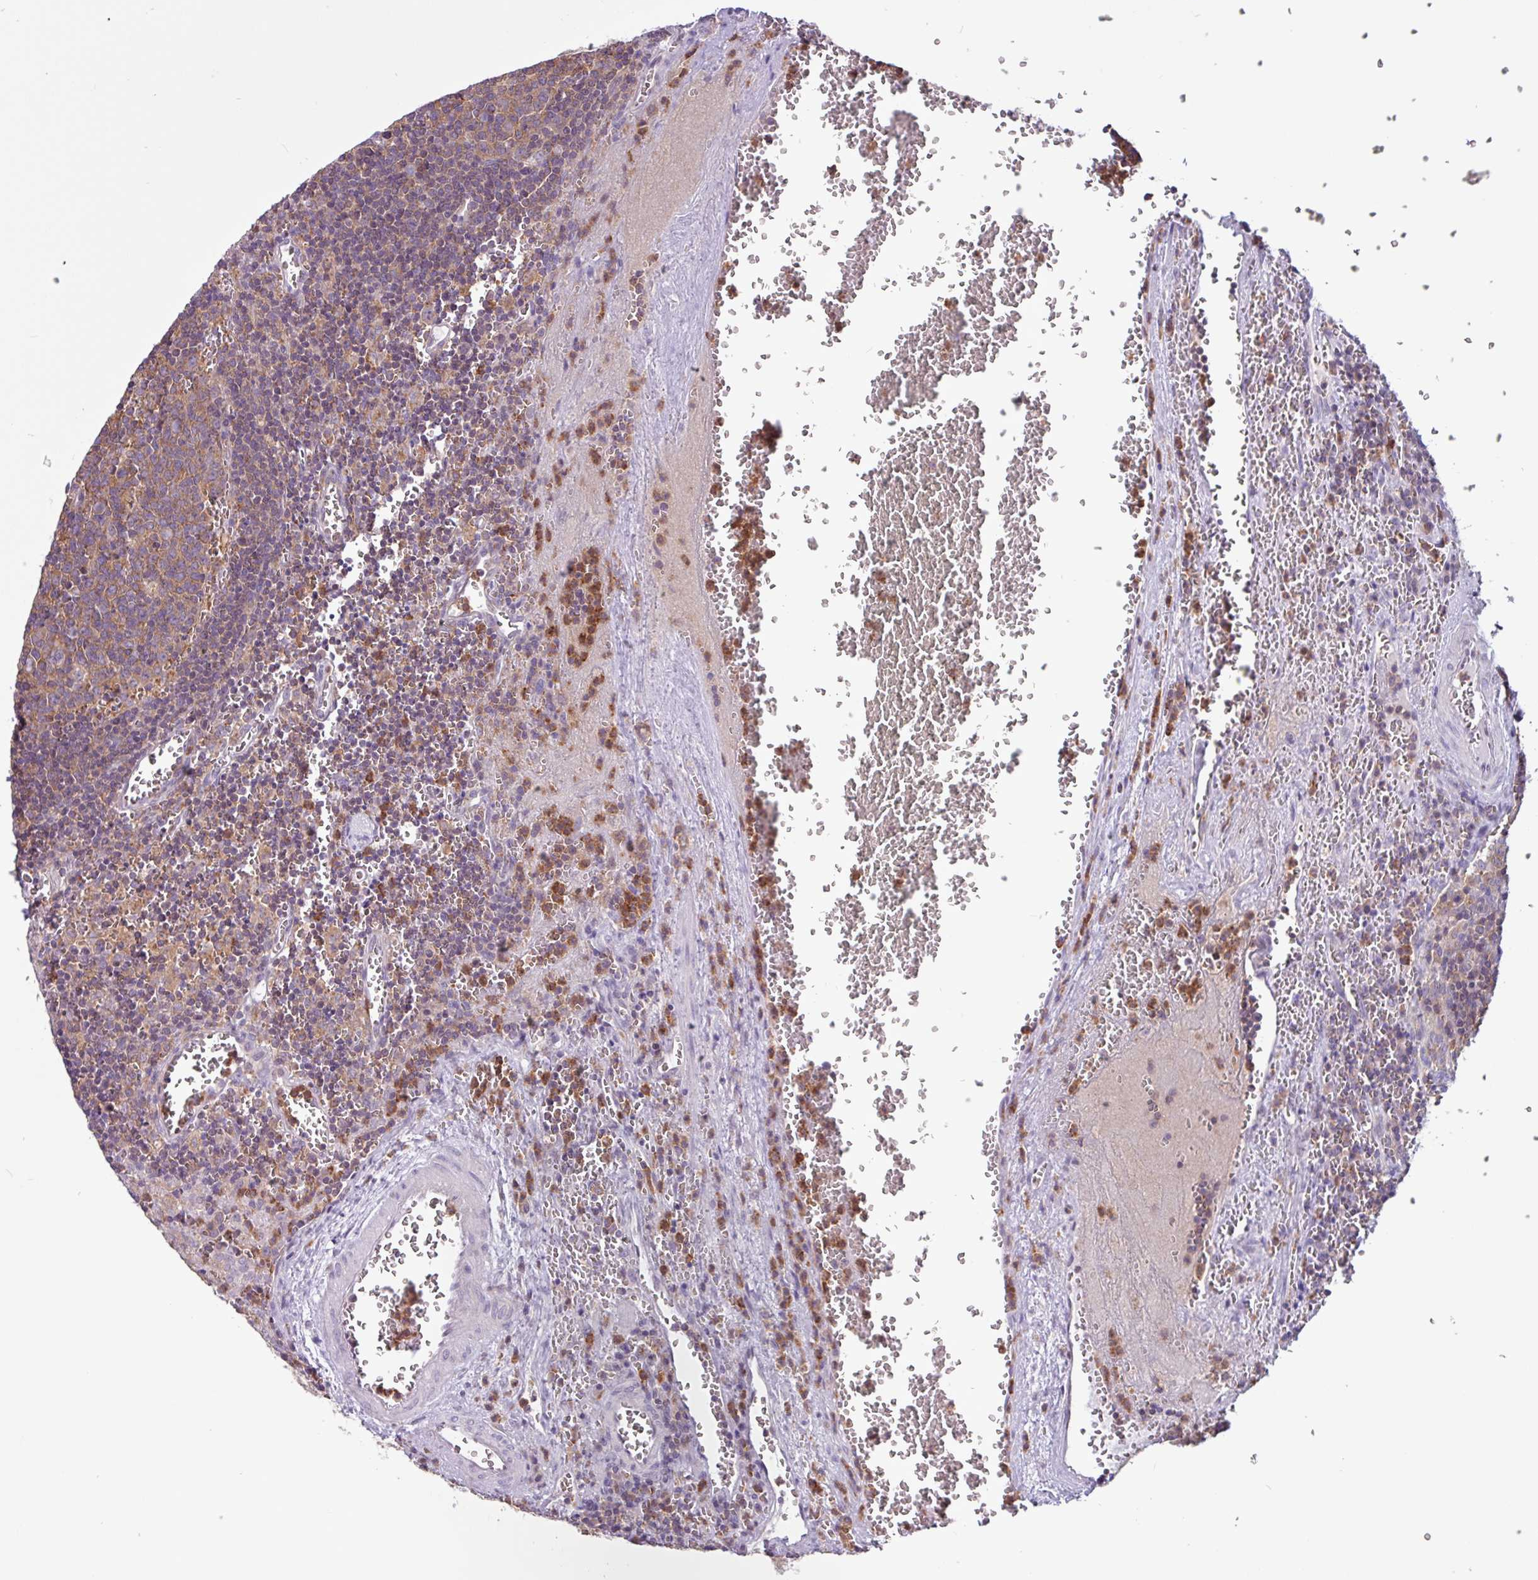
{"staining": {"intensity": "moderate", "quantity": ">75%", "location": "cytoplasmic/membranous"}, "tissue": "lymph node", "cell_type": "Germinal center cells", "image_type": "normal", "snomed": [{"axis": "morphology", "description": "Normal tissue, NOS"}, {"axis": "topography", "description": "Lymph node"}], "caption": "Lymph node stained with DAB (3,3'-diaminobenzidine) immunohistochemistry displays medium levels of moderate cytoplasmic/membranous positivity in about >75% of germinal center cells.", "gene": "ACTR3B", "patient": {"sex": "male", "age": 50}}